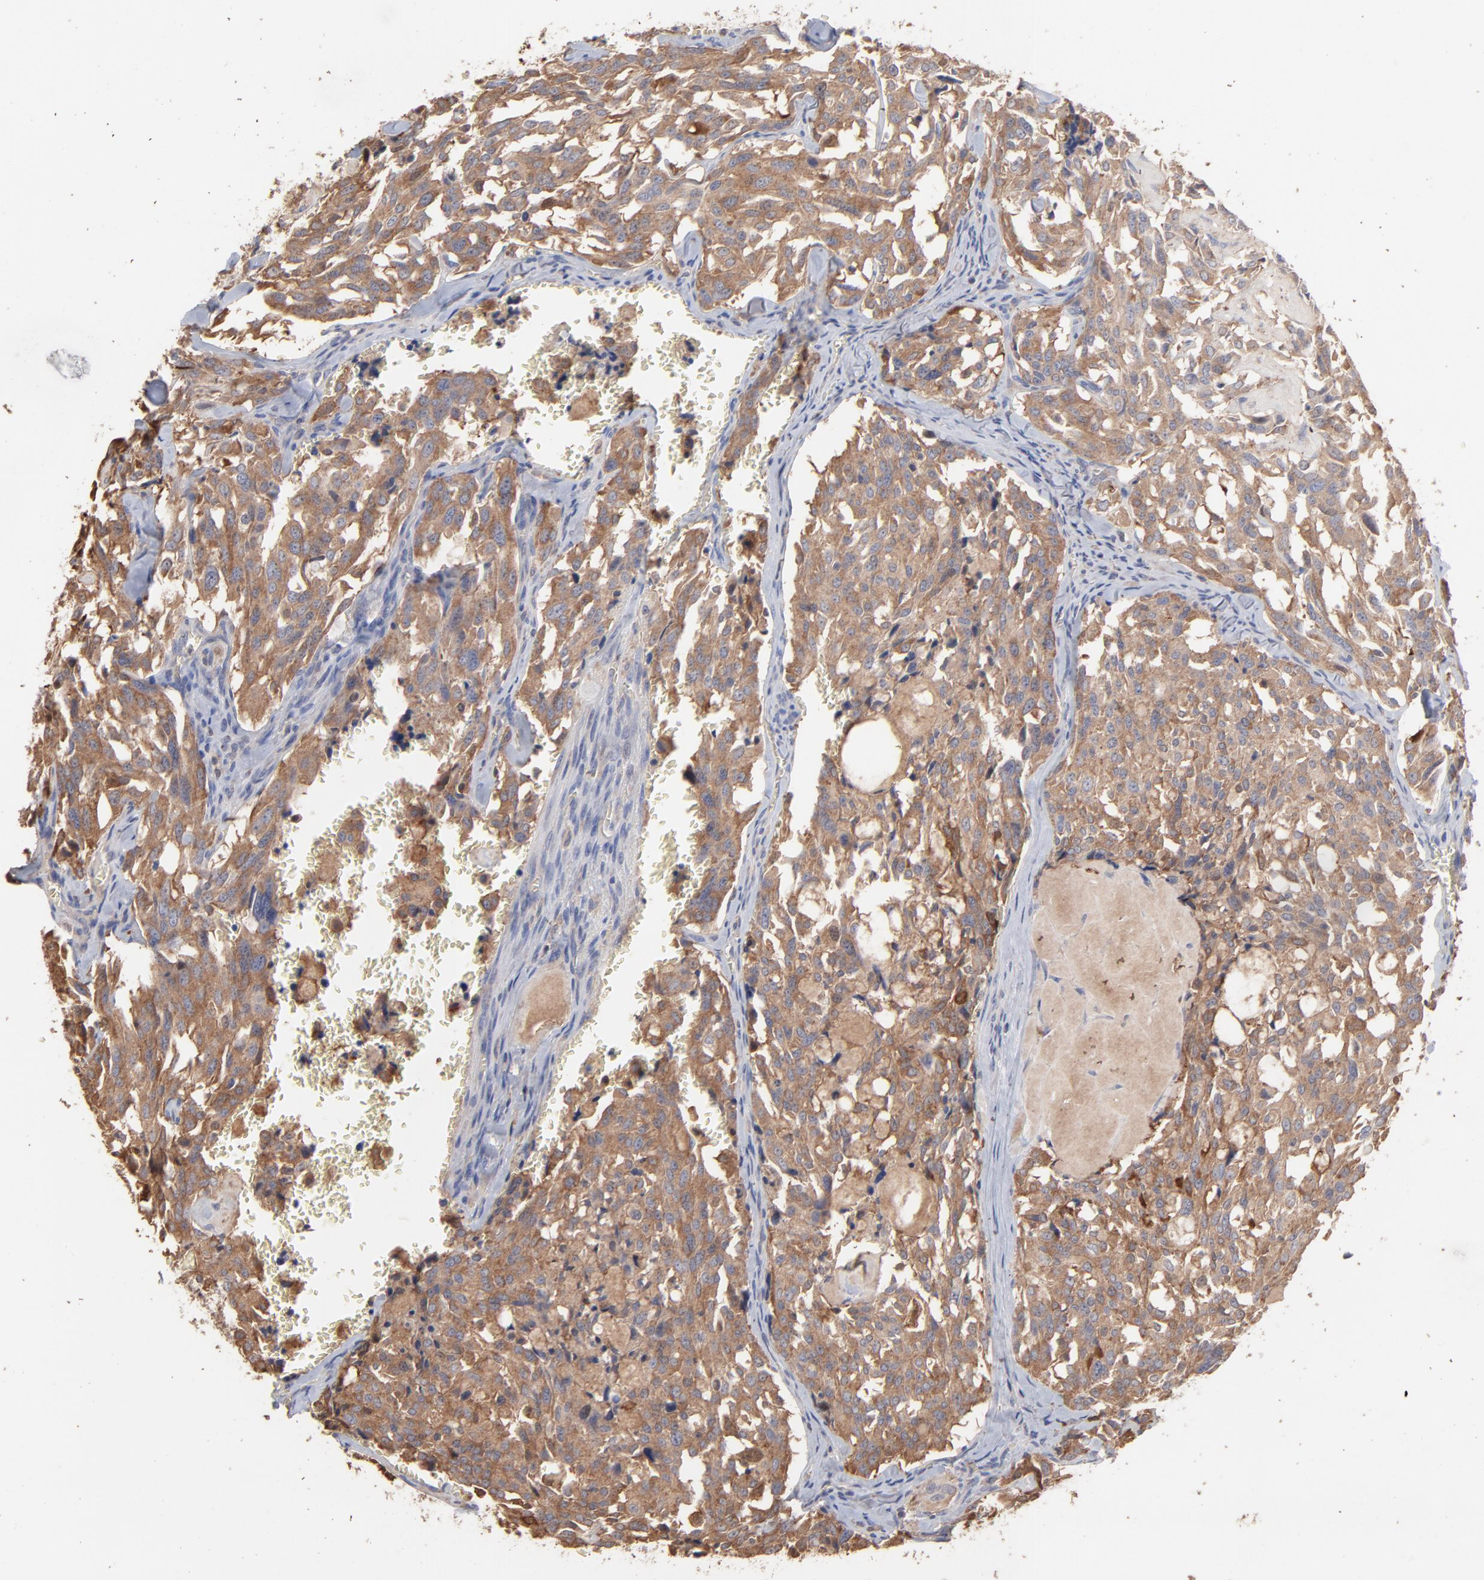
{"staining": {"intensity": "moderate", "quantity": ">75%", "location": "cytoplasmic/membranous"}, "tissue": "thyroid cancer", "cell_type": "Tumor cells", "image_type": "cancer", "snomed": [{"axis": "morphology", "description": "Carcinoma, NOS"}, {"axis": "morphology", "description": "Carcinoid, malignant, NOS"}, {"axis": "topography", "description": "Thyroid gland"}], "caption": "DAB immunohistochemical staining of human thyroid cancer (carcinoma) exhibits moderate cytoplasmic/membranous protein expression in about >75% of tumor cells.", "gene": "TANGO2", "patient": {"sex": "male", "age": 33}}